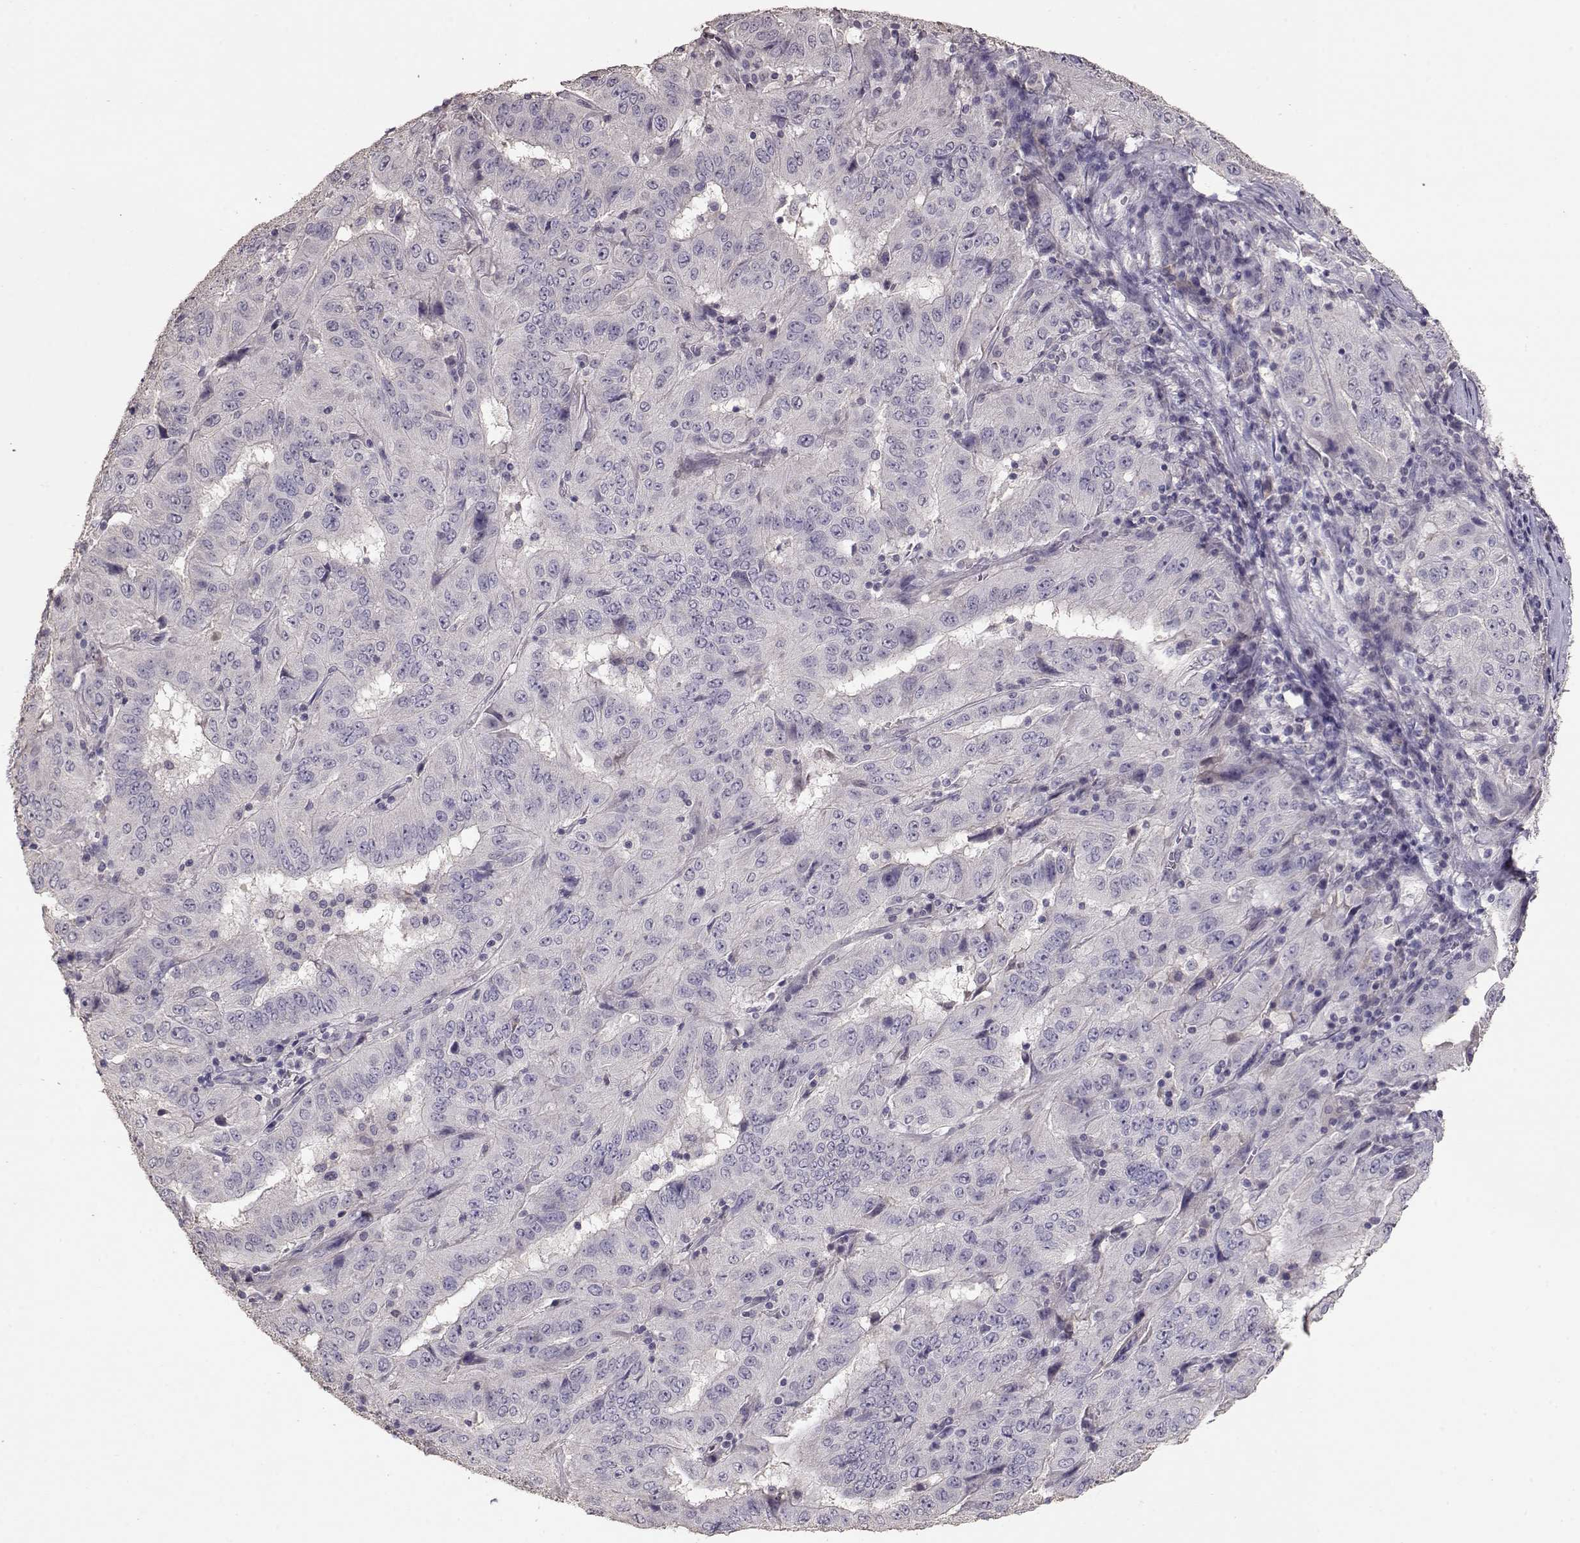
{"staining": {"intensity": "negative", "quantity": "none", "location": "none"}, "tissue": "pancreatic cancer", "cell_type": "Tumor cells", "image_type": "cancer", "snomed": [{"axis": "morphology", "description": "Adenocarcinoma, NOS"}, {"axis": "topography", "description": "Pancreas"}], "caption": "Tumor cells are negative for protein expression in human pancreatic adenocarcinoma.", "gene": "PMCH", "patient": {"sex": "male", "age": 63}}